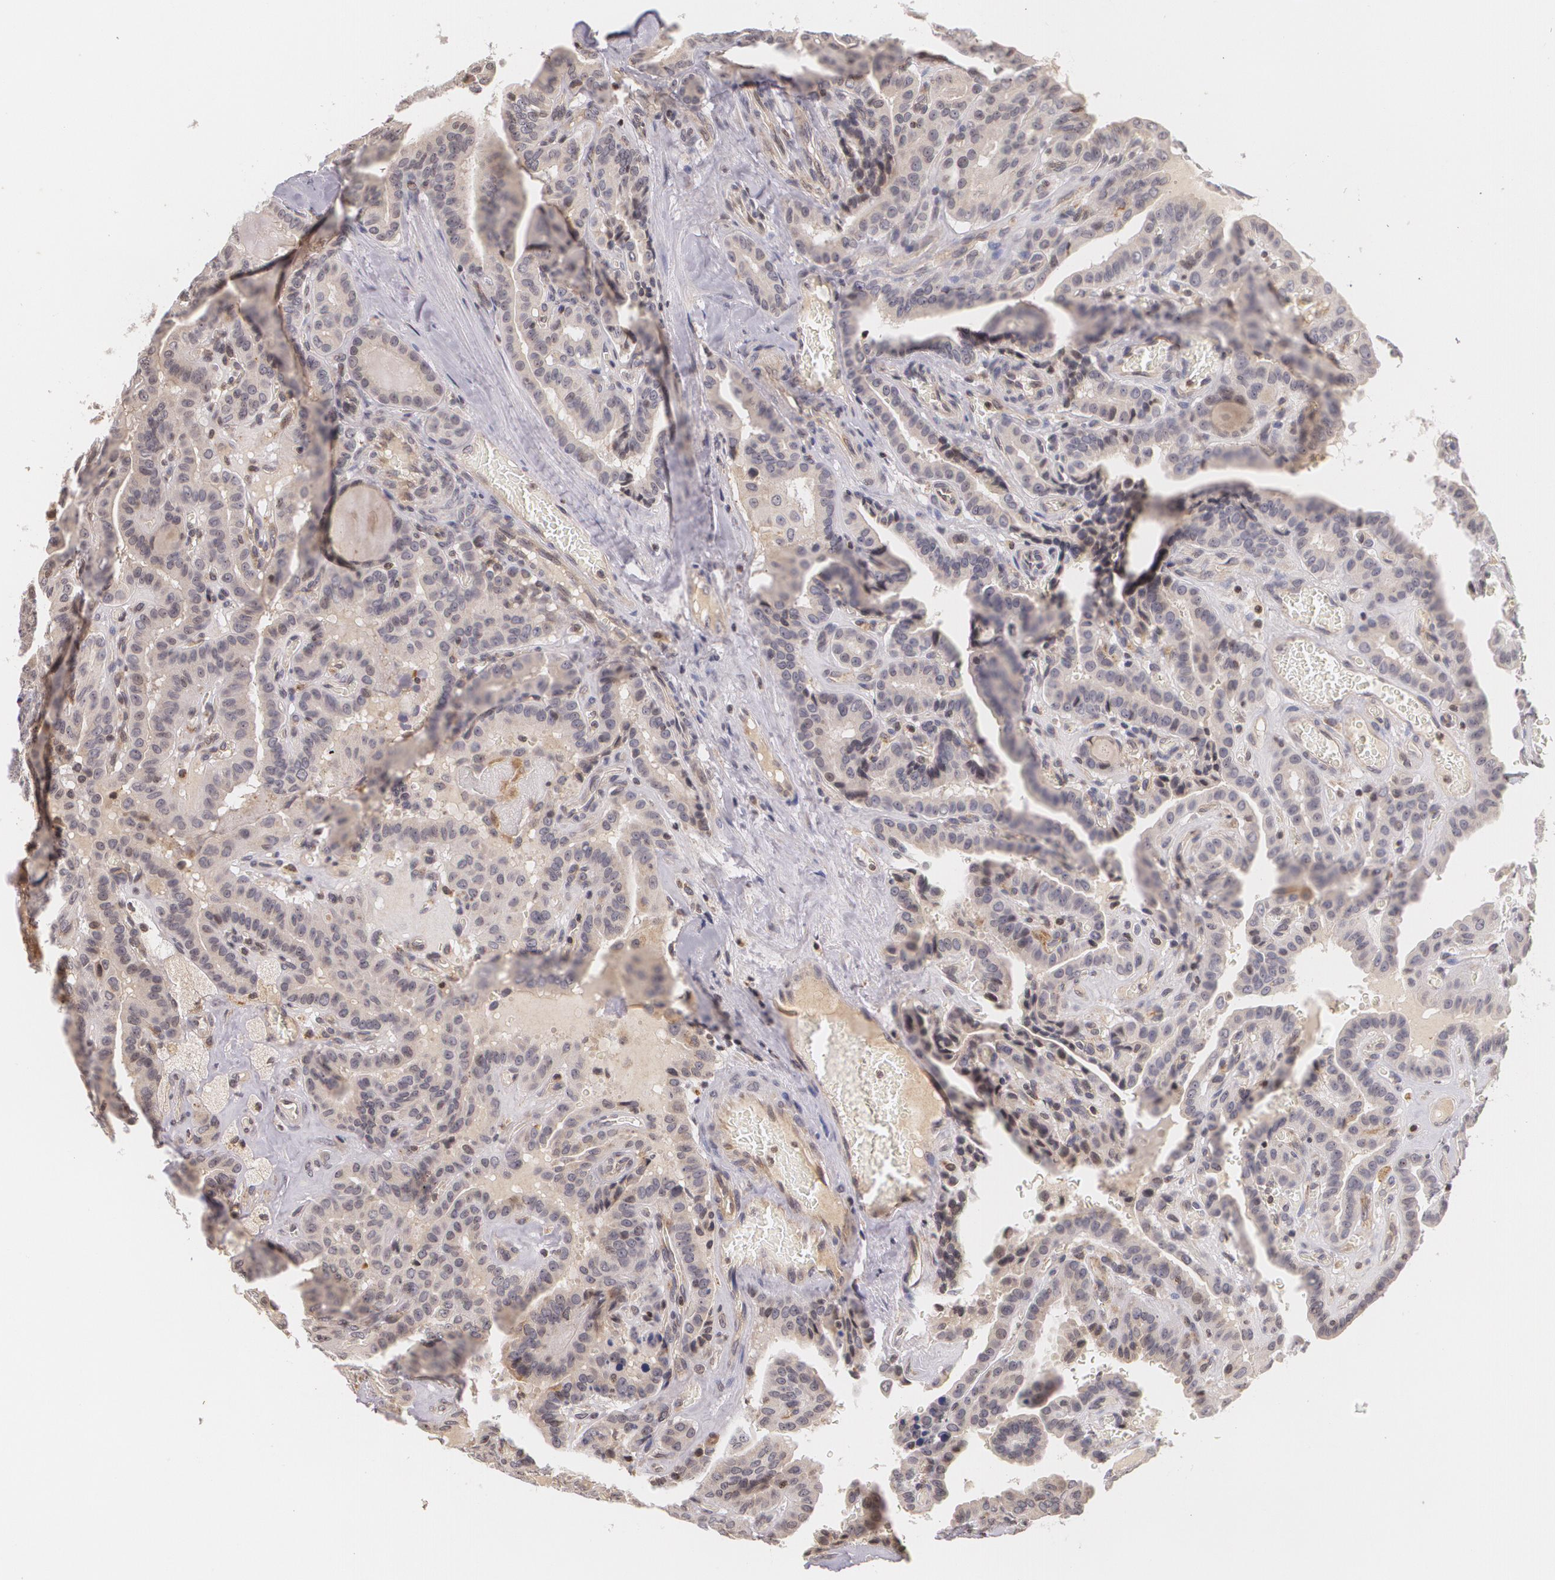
{"staining": {"intensity": "weak", "quantity": ">75%", "location": "cytoplasmic/membranous"}, "tissue": "thyroid cancer", "cell_type": "Tumor cells", "image_type": "cancer", "snomed": [{"axis": "morphology", "description": "Papillary adenocarcinoma, NOS"}, {"axis": "topography", "description": "Thyroid gland"}], "caption": "A photomicrograph of human thyroid papillary adenocarcinoma stained for a protein reveals weak cytoplasmic/membranous brown staining in tumor cells. (DAB = brown stain, brightfield microscopy at high magnification).", "gene": "VAV3", "patient": {"sex": "male", "age": 87}}